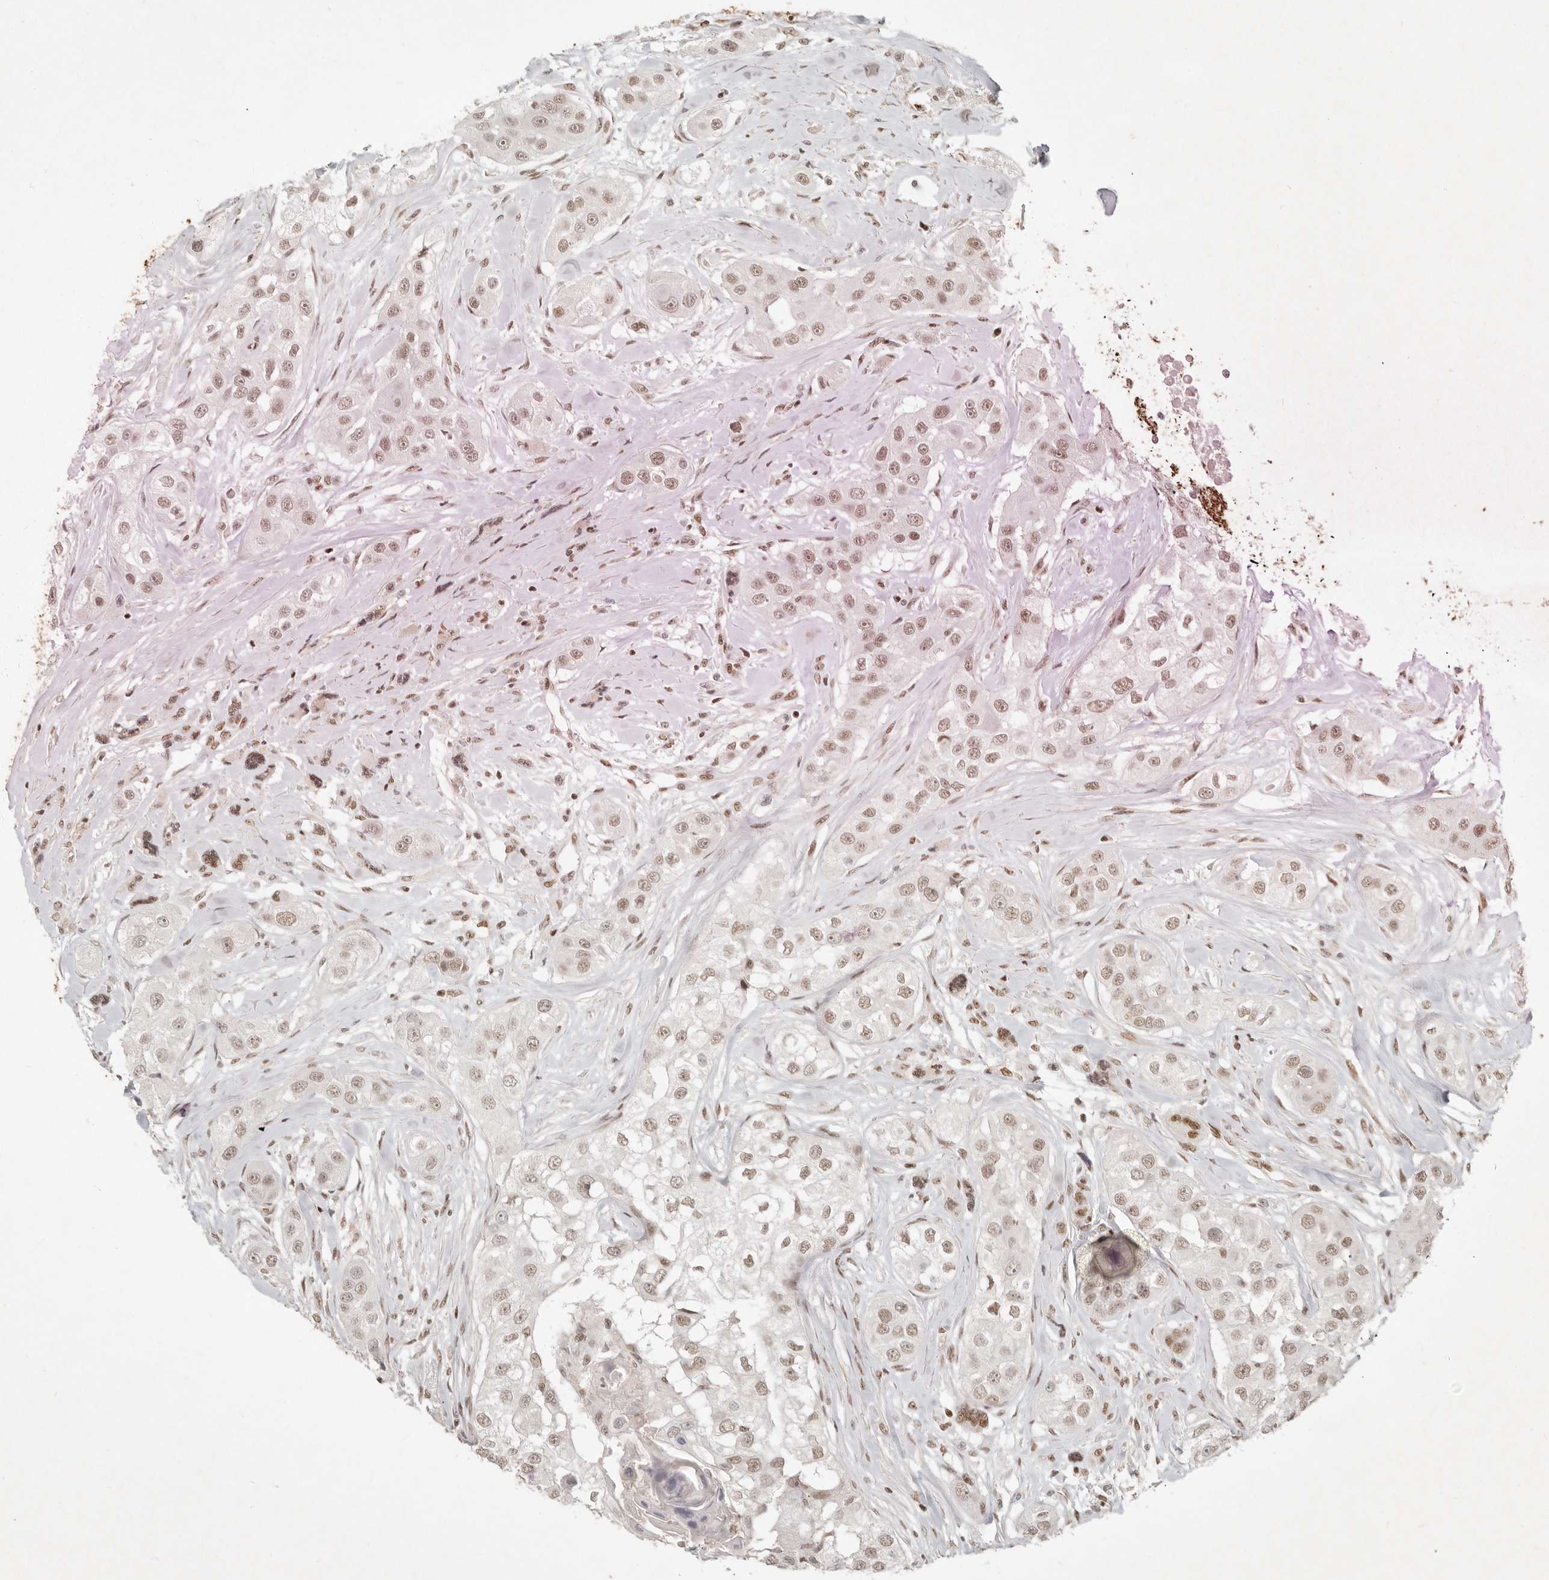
{"staining": {"intensity": "weak", "quantity": ">75%", "location": "nuclear"}, "tissue": "head and neck cancer", "cell_type": "Tumor cells", "image_type": "cancer", "snomed": [{"axis": "morphology", "description": "Normal tissue, NOS"}, {"axis": "morphology", "description": "Squamous cell carcinoma, NOS"}, {"axis": "topography", "description": "Skeletal muscle"}, {"axis": "topography", "description": "Head-Neck"}], "caption": "Squamous cell carcinoma (head and neck) stained with a protein marker displays weak staining in tumor cells.", "gene": "GABPA", "patient": {"sex": "male", "age": 51}}